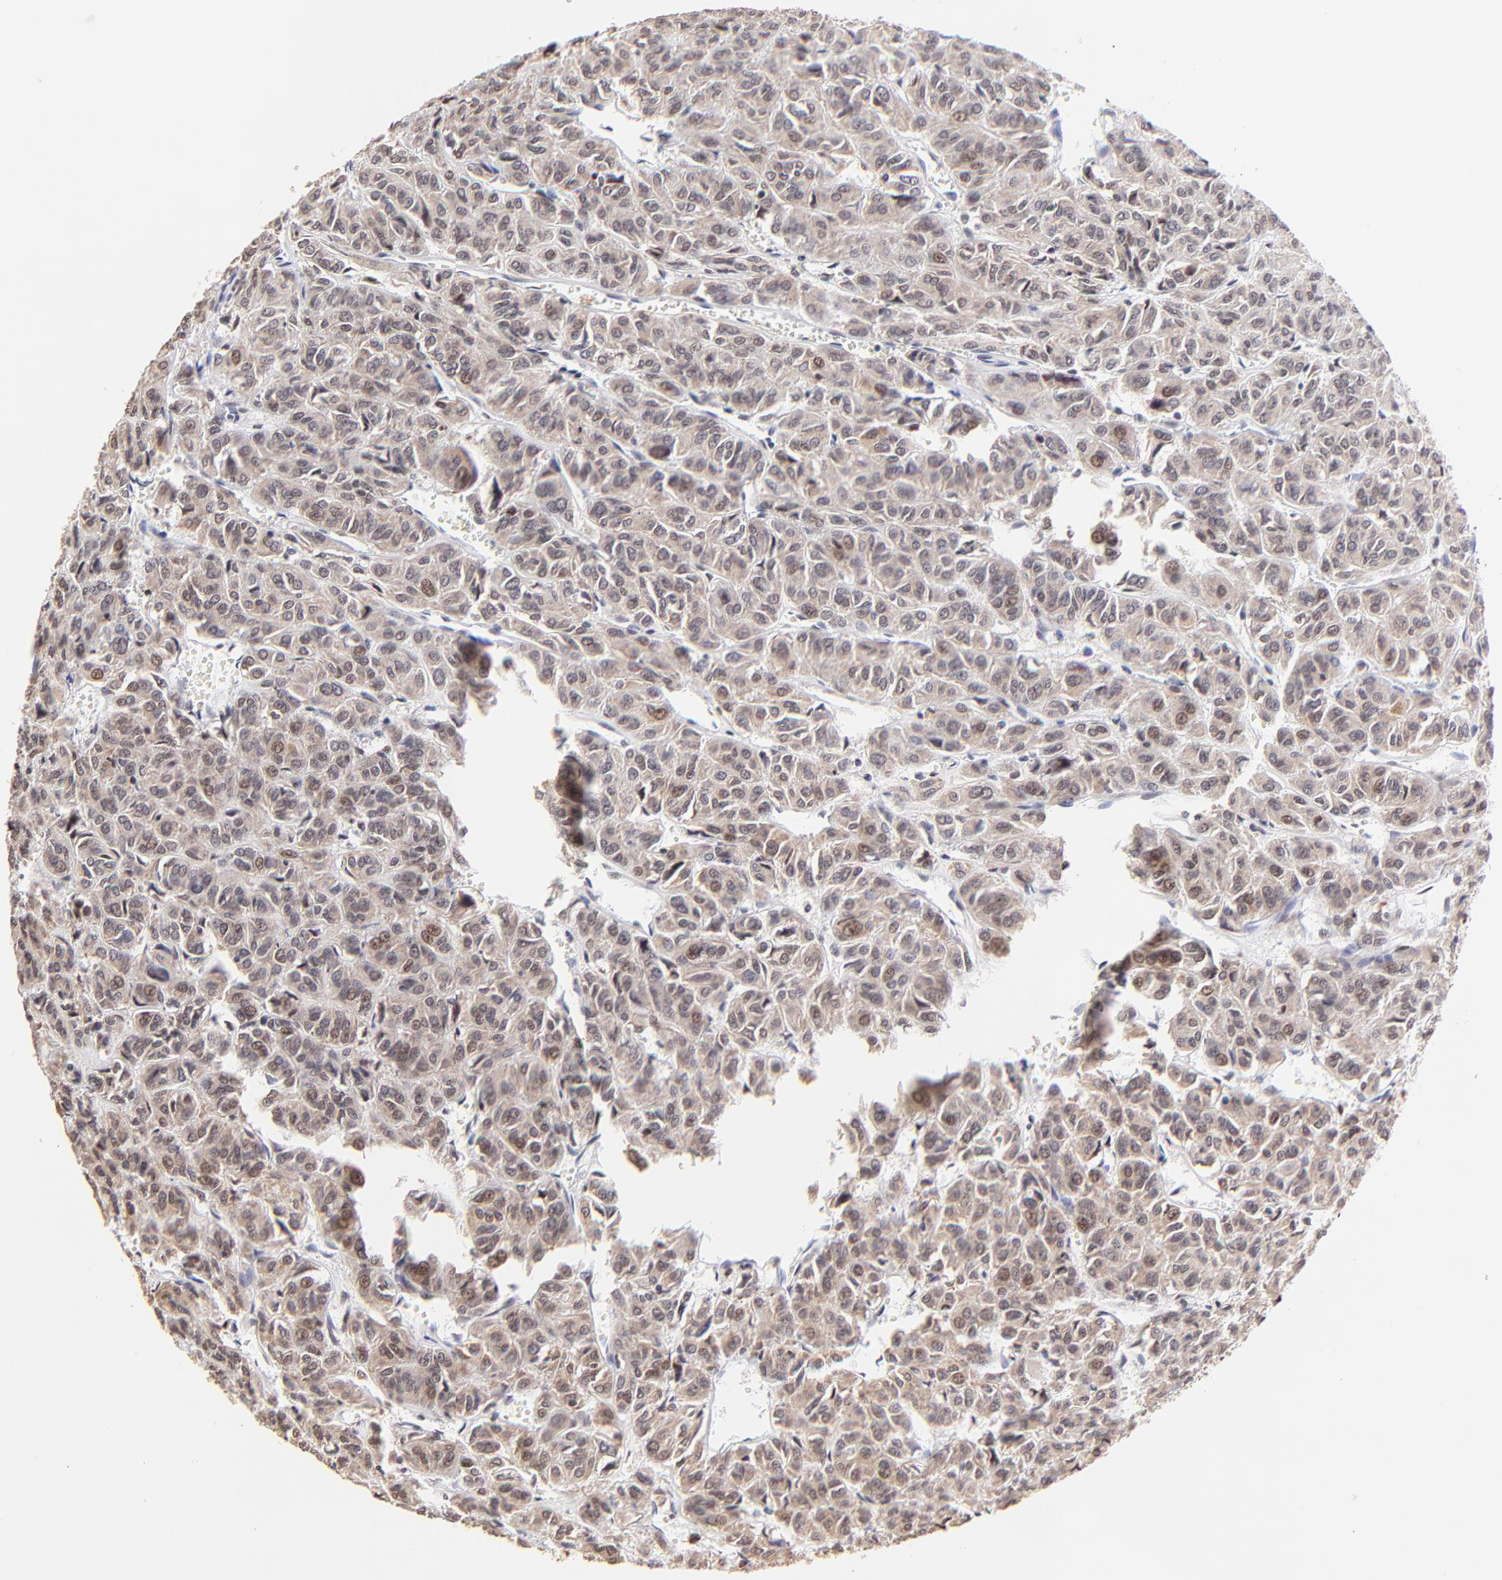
{"staining": {"intensity": "weak", "quantity": ">75%", "location": "cytoplasmic/membranous,nuclear"}, "tissue": "thyroid cancer", "cell_type": "Tumor cells", "image_type": "cancer", "snomed": [{"axis": "morphology", "description": "Follicular adenoma carcinoma, NOS"}, {"axis": "topography", "description": "Thyroid gland"}], "caption": "A brown stain highlights weak cytoplasmic/membranous and nuclear expression of a protein in thyroid cancer tumor cells.", "gene": "ZNF670", "patient": {"sex": "female", "age": 71}}